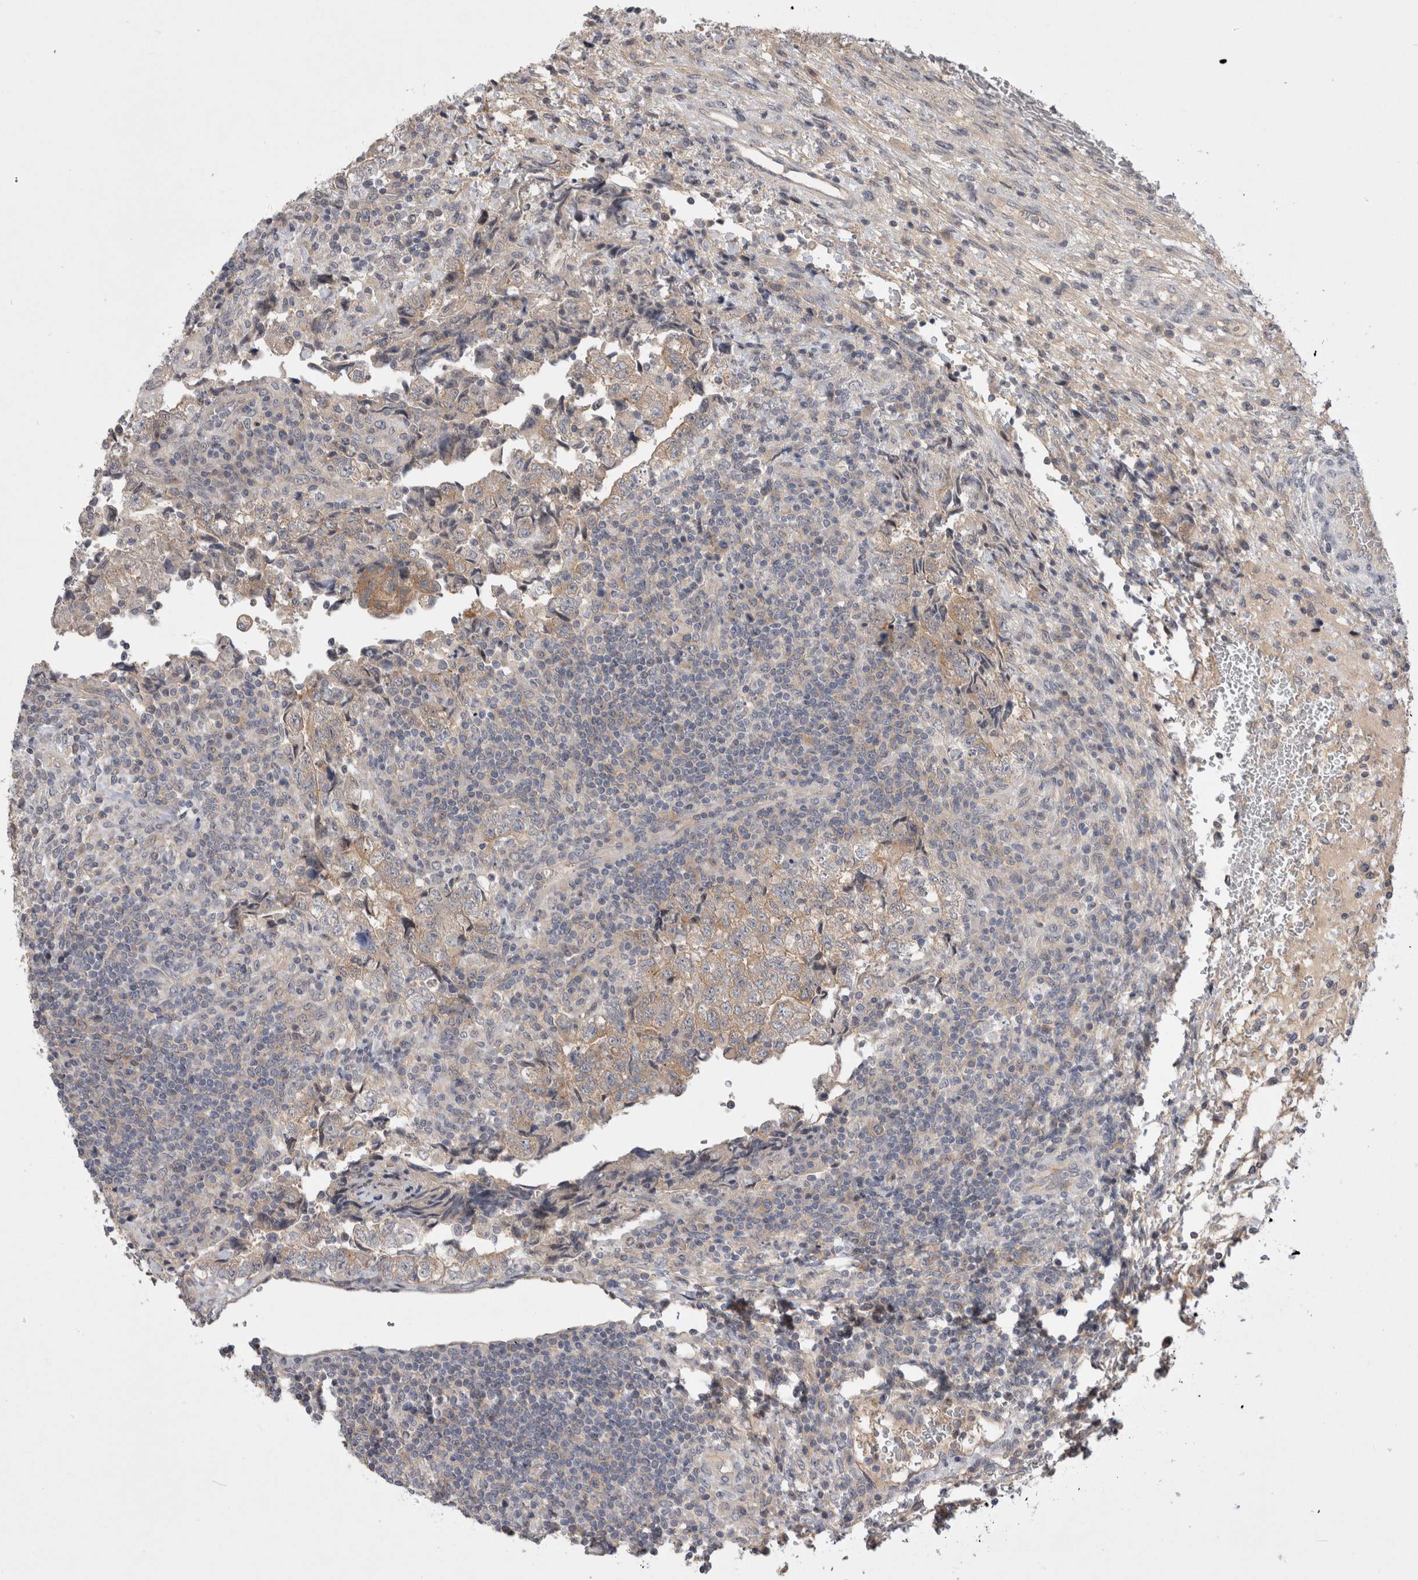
{"staining": {"intensity": "weak", "quantity": "25%-75%", "location": "cytoplasmic/membranous"}, "tissue": "testis cancer", "cell_type": "Tumor cells", "image_type": "cancer", "snomed": [{"axis": "morphology", "description": "Normal tissue, NOS"}, {"axis": "morphology", "description": "Carcinoma, Embryonal, NOS"}, {"axis": "topography", "description": "Testis"}], "caption": "Brown immunohistochemical staining in testis cancer exhibits weak cytoplasmic/membranous expression in approximately 25%-75% of tumor cells.", "gene": "CERS3", "patient": {"sex": "male", "age": 36}}